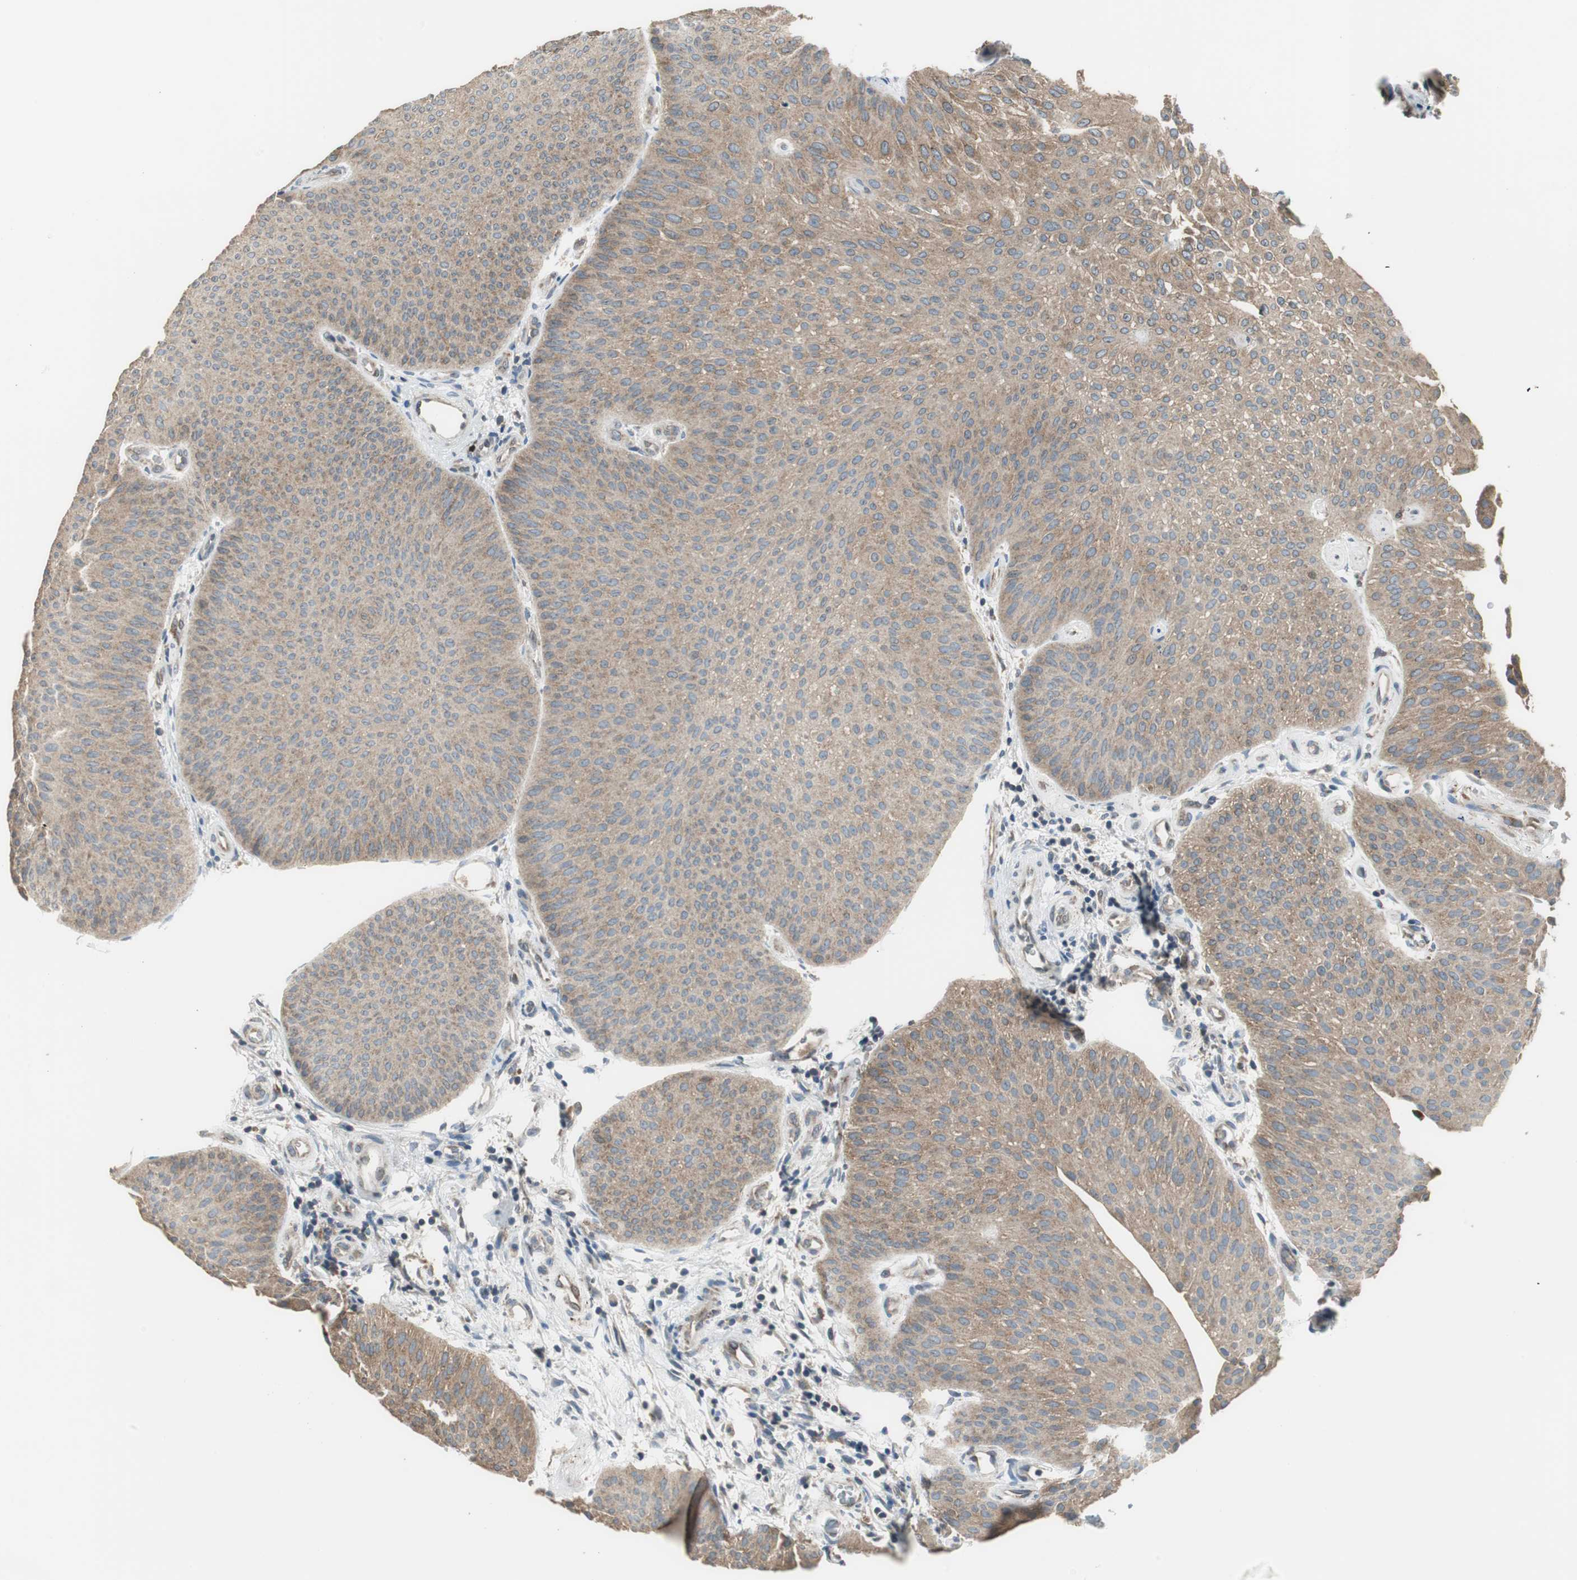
{"staining": {"intensity": "moderate", "quantity": ">75%", "location": "cytoplasmic/membranous"}, "tissue": "urothelial cancer", "cell_type": "Tumor cells", "image_type": "cancer", "snomed": [{"axis": "morphology", "description": "Urothelial carcinoma, Low grade"}, {"axis": "topography", "description": "Urinary bladder"}], "caption": "Moderate cytoplasmic/membranous staining for a protein is seen in approximately >75% of tumor cells of low-grade urothelial carcinoma using immunohistochemistry.", "gene": "PI4KB", "patient": {"sex": "female", "age": 60}}